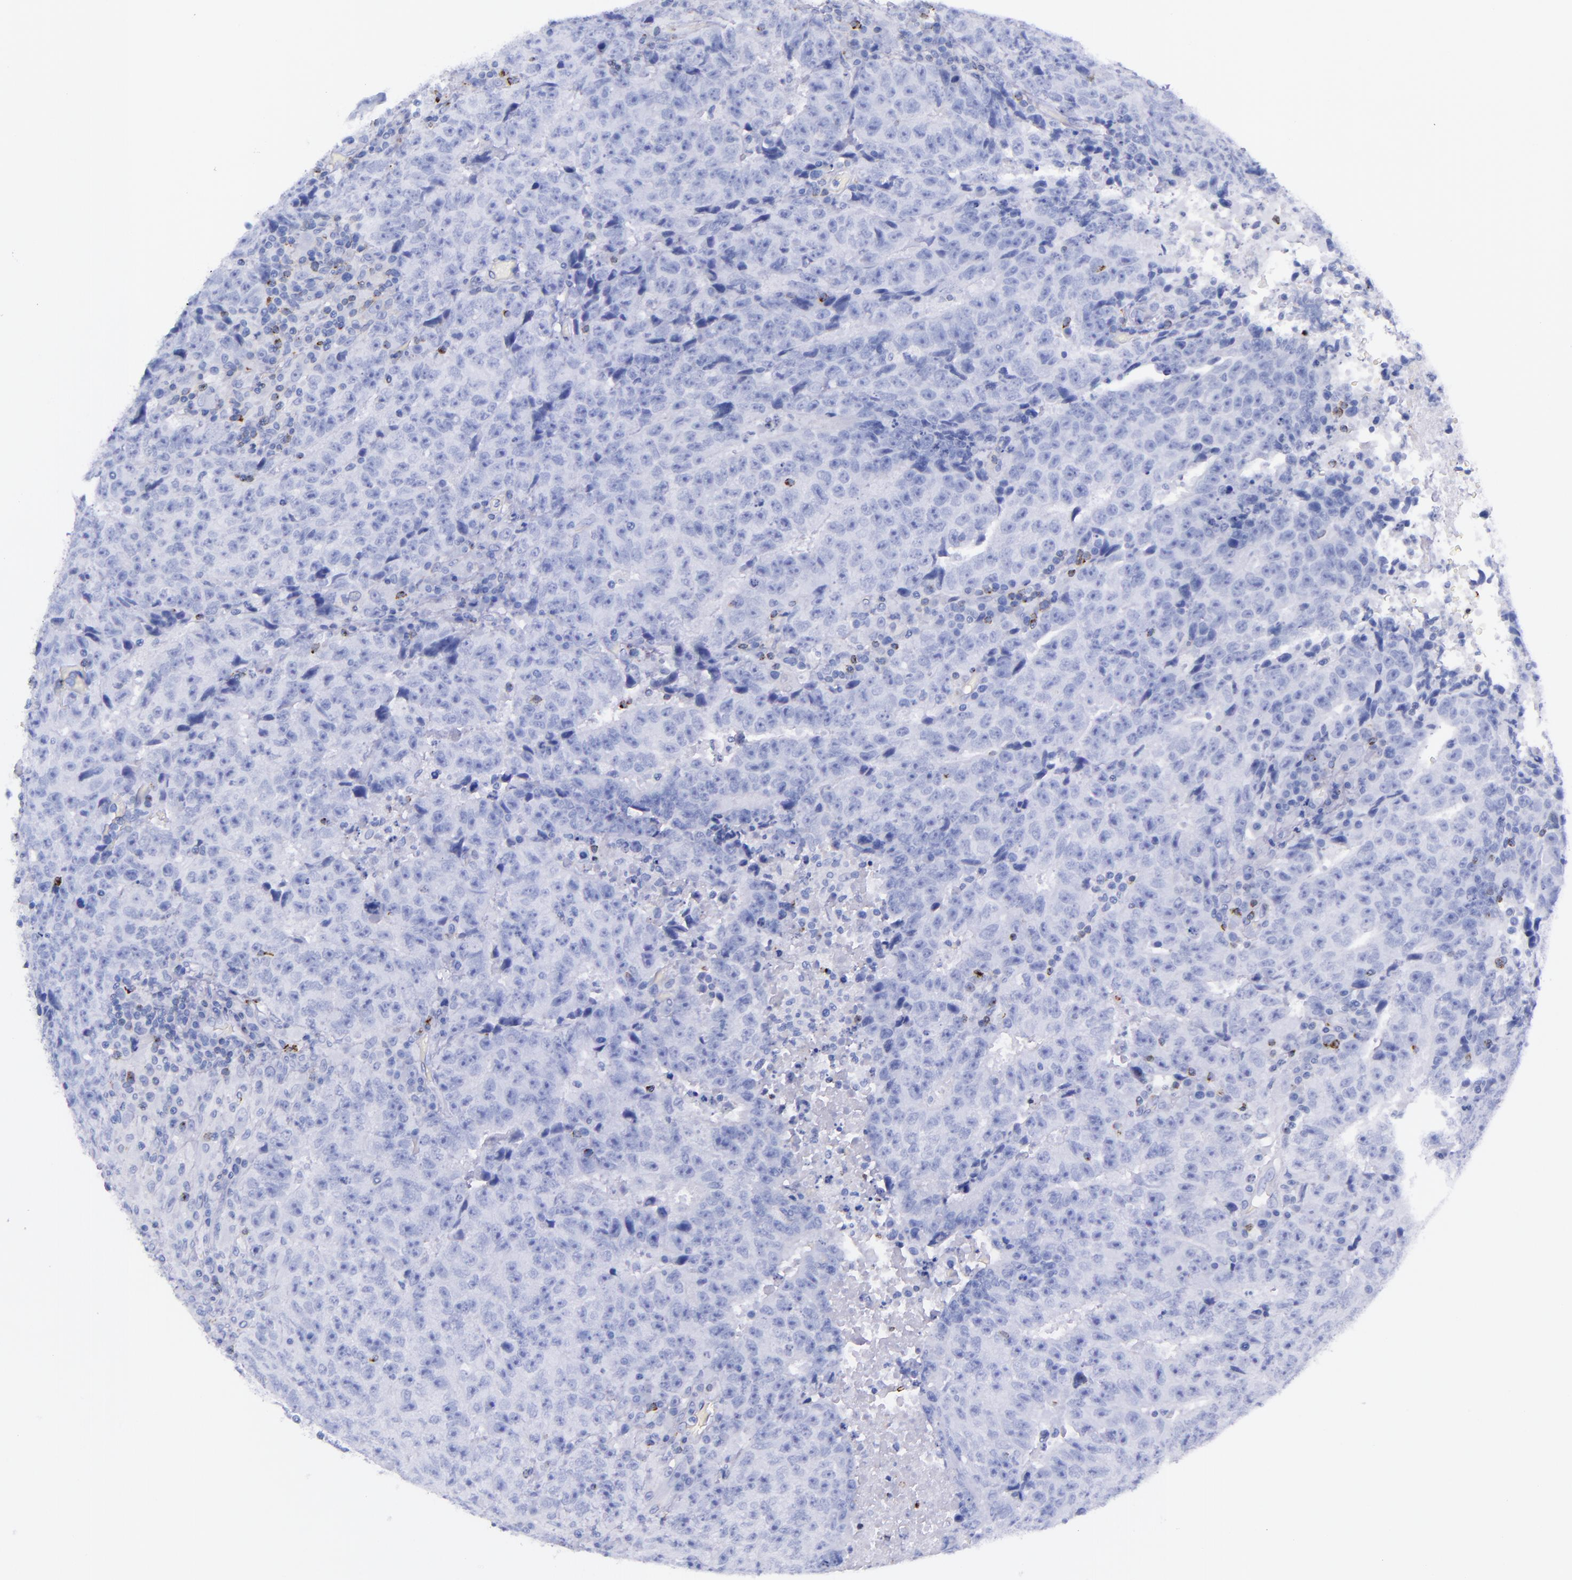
{"staining": {"intensity": "negative", "quantity": "none", "location": "none"}, "tissue": "testis cancer", "cell_type": "Tumor cells", "image_type": "cancer", "snomed": [{"axis": "morphology", "description": "Necrosis, NOS"}, {"axis": "morphology", "description": "Carcinoma, Embryonal, NOS"}, {"axis": "topography", "description": "Testis"}], "caption": "High power microscopy histopathology image of an IHC photomicrograph of testis cancer (embryonal carcinoma), revealing no significant expression in tumor cells. Nuclei are stained in blue.", "gene": "LAG3", "patient": {"sex": "male", "age": 19}}